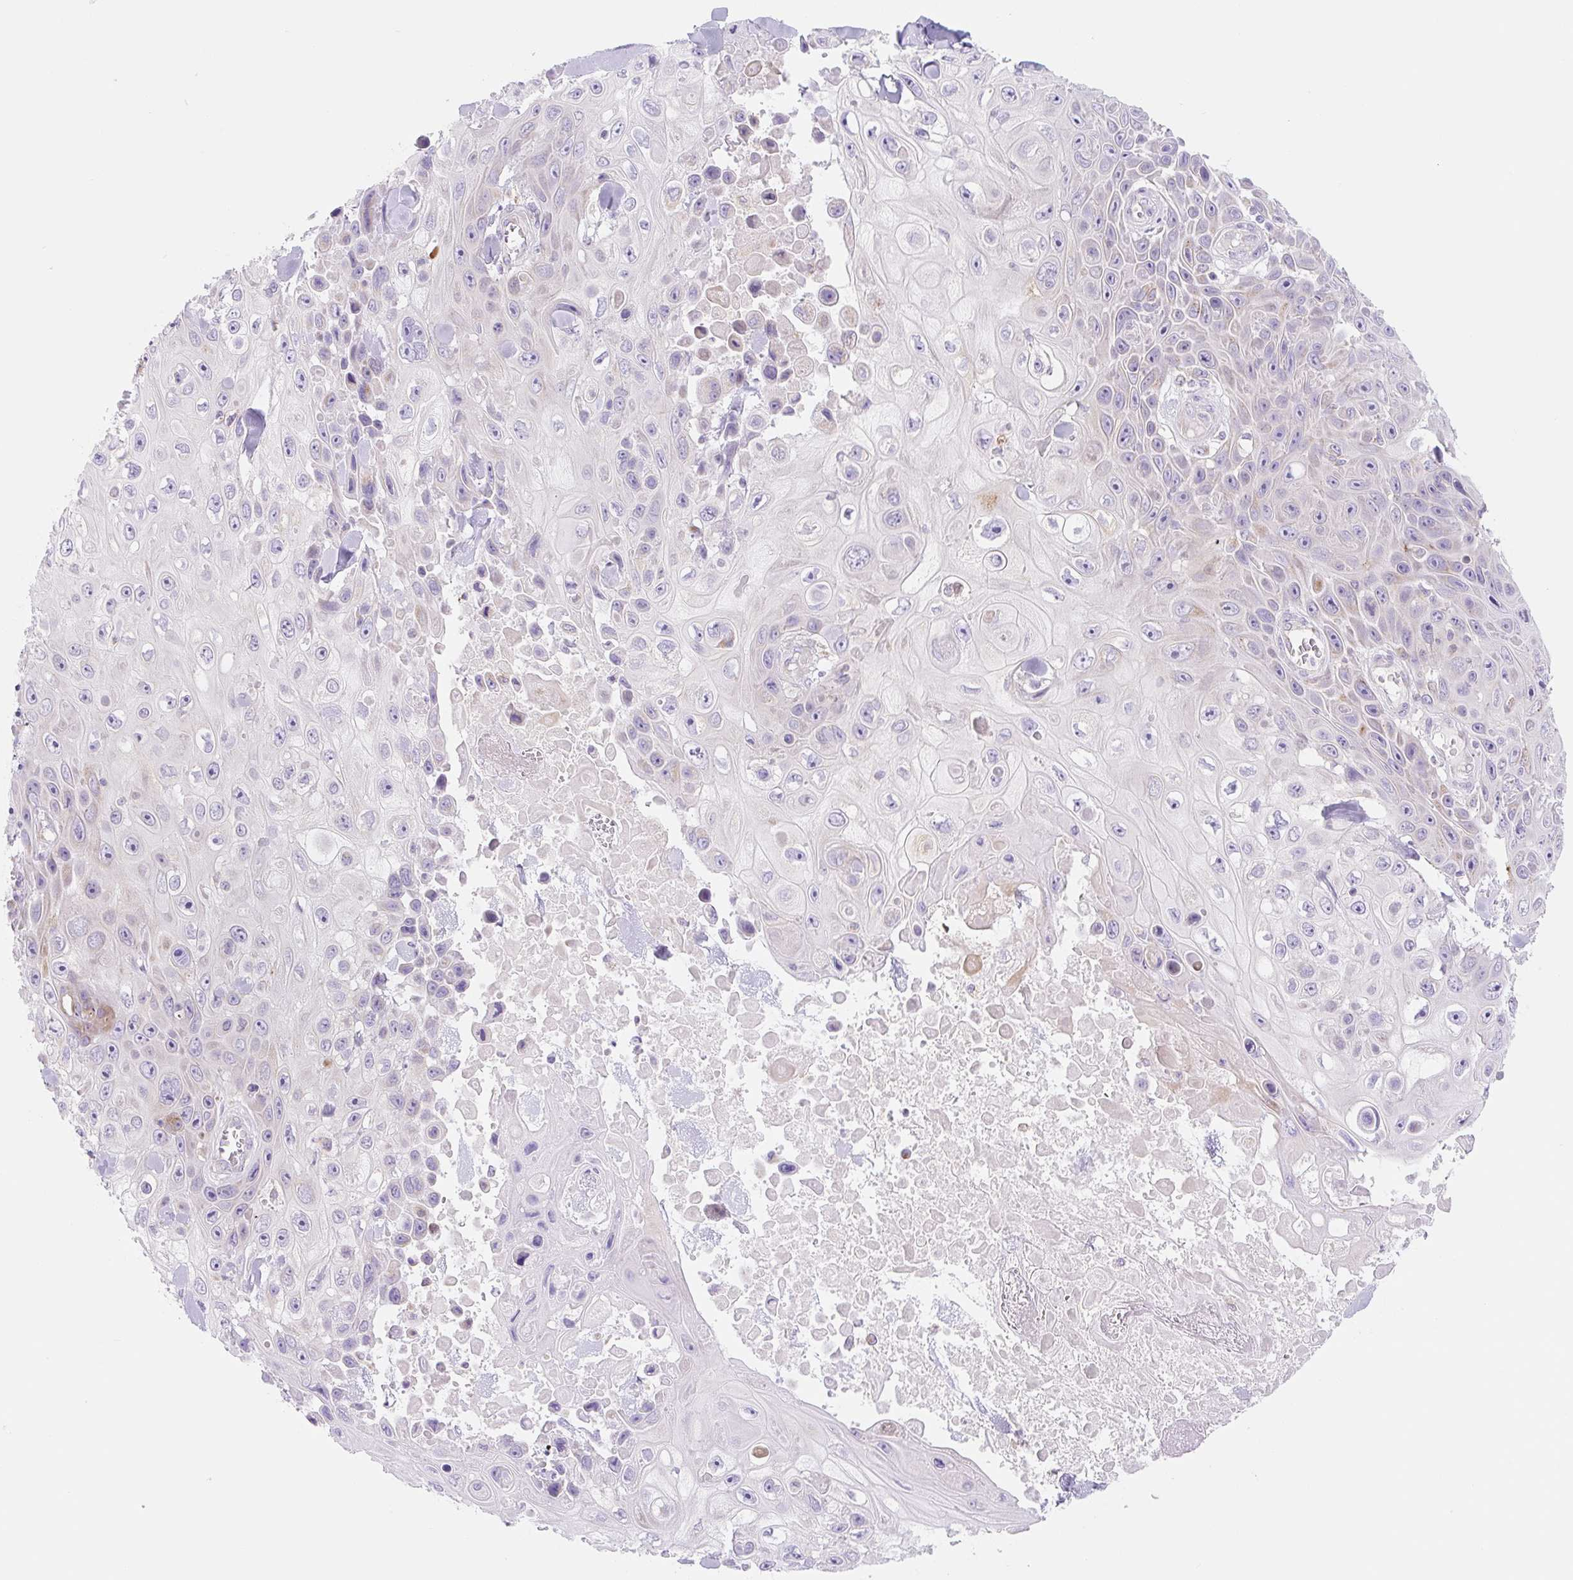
{"staining": {"intensity": "negative", "quantity": "none", "location": "none"}, "tissue": "skin cancer", "cell_type": "Tumor cells", "image_type": "cancer", "snomed": [{"axis": "morphology", "description": "Squamous cell carcinoma, NOS"}, {"axis": "topography", "description": "Skin"}], "caption": "IHC photomicrograph of human skin cancer stained for a protein (brown), which reveals no positivity in tumor cells.", "gene": "FOCAD", "patient": {"sex": "male", "age": 82}}